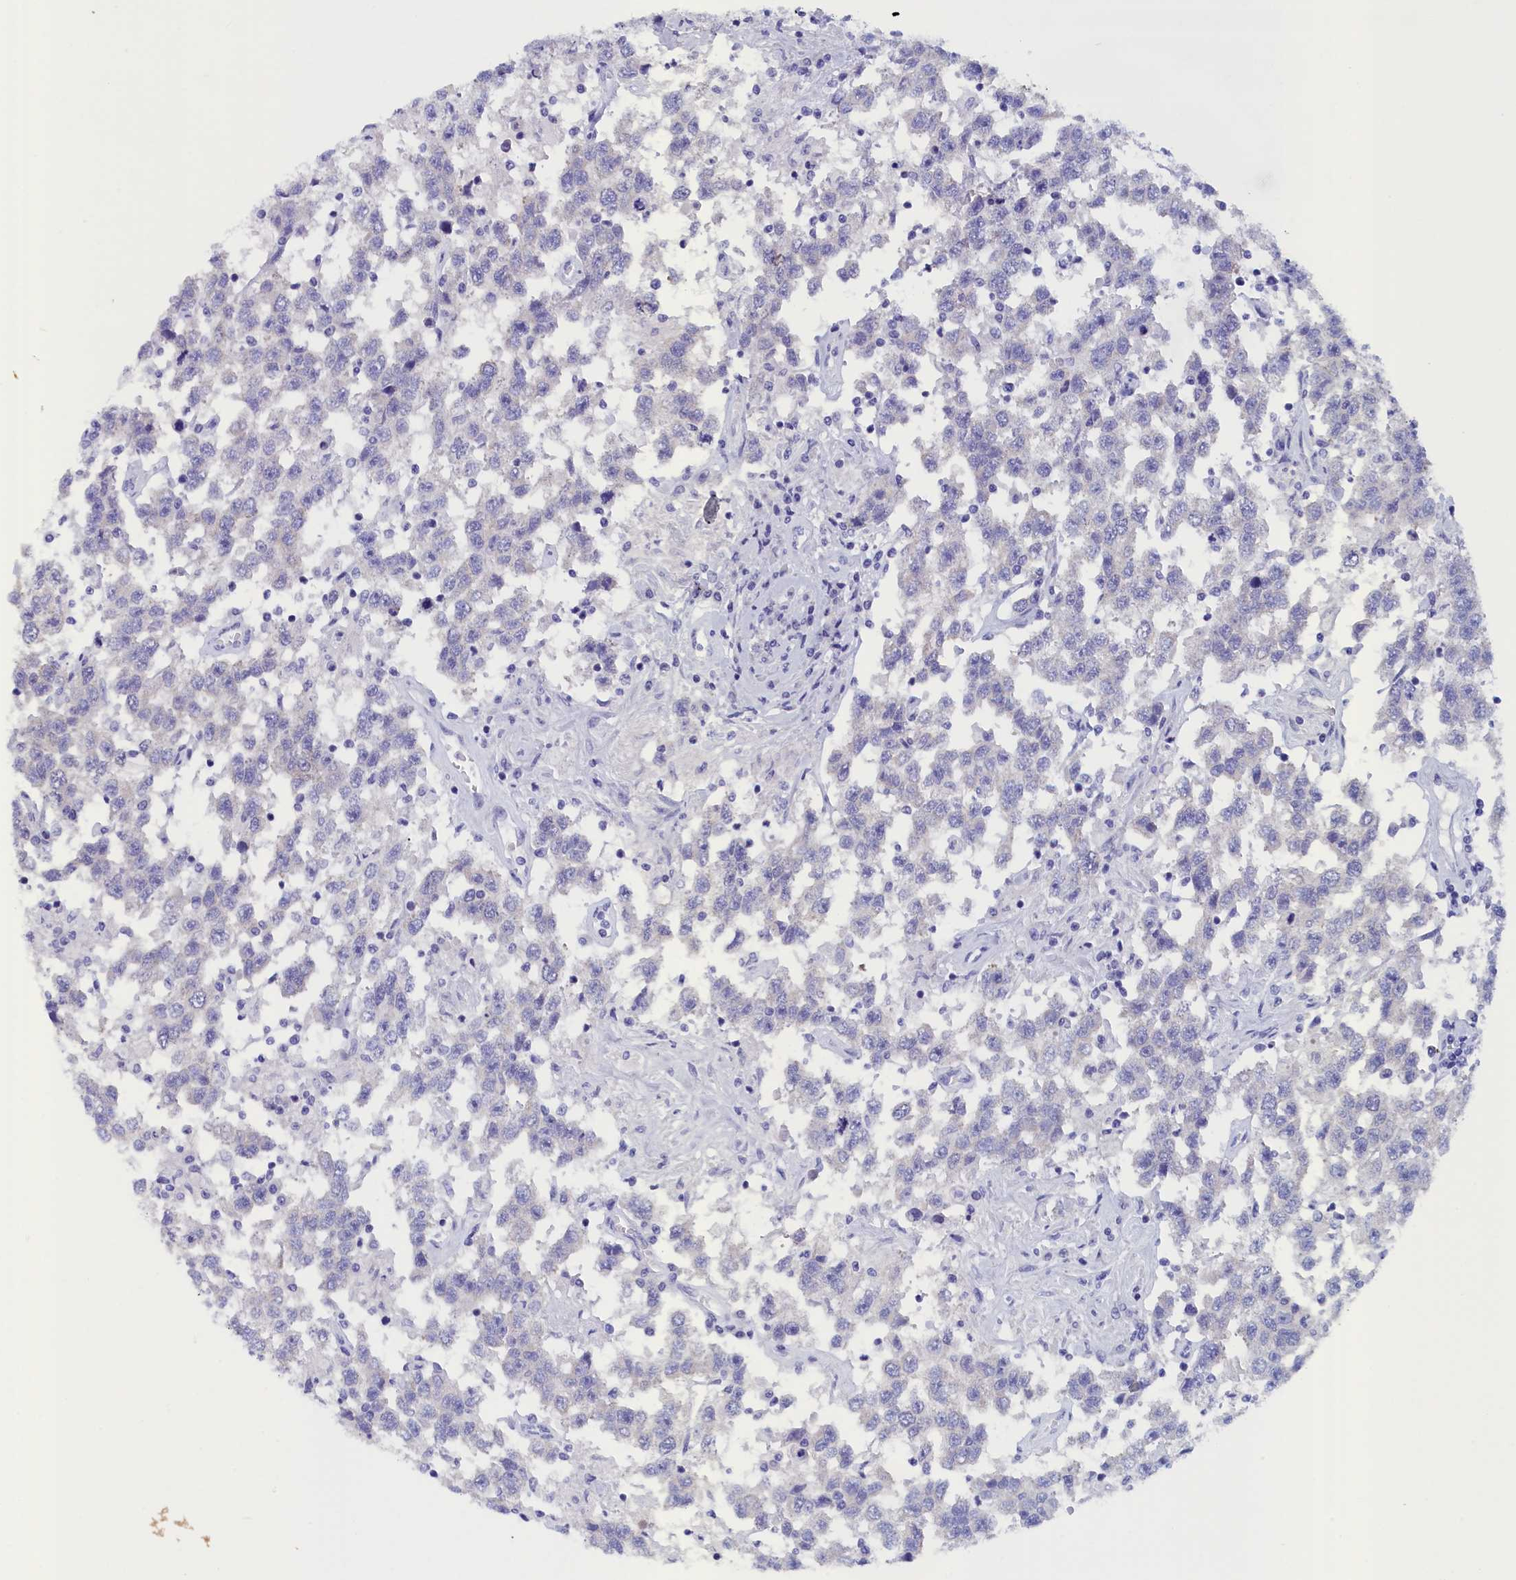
{"staining": {"intensity": "negative", "quantity": "none", "location": "none"}, "tissue": "testis cancer", "cell_type": "Tumor cells", "image_type": "cancer", "snomed": [{"axis": "morphology", "description": "Seminoma, NOS"}, {"axis": "topography", "description": "Testis"}], "caption": "The photomicrograph displays no staining of tumor cells in seminoma (testis).", "gene": "ANKRD2", "patient": {"sex": "male", "age": 41}}